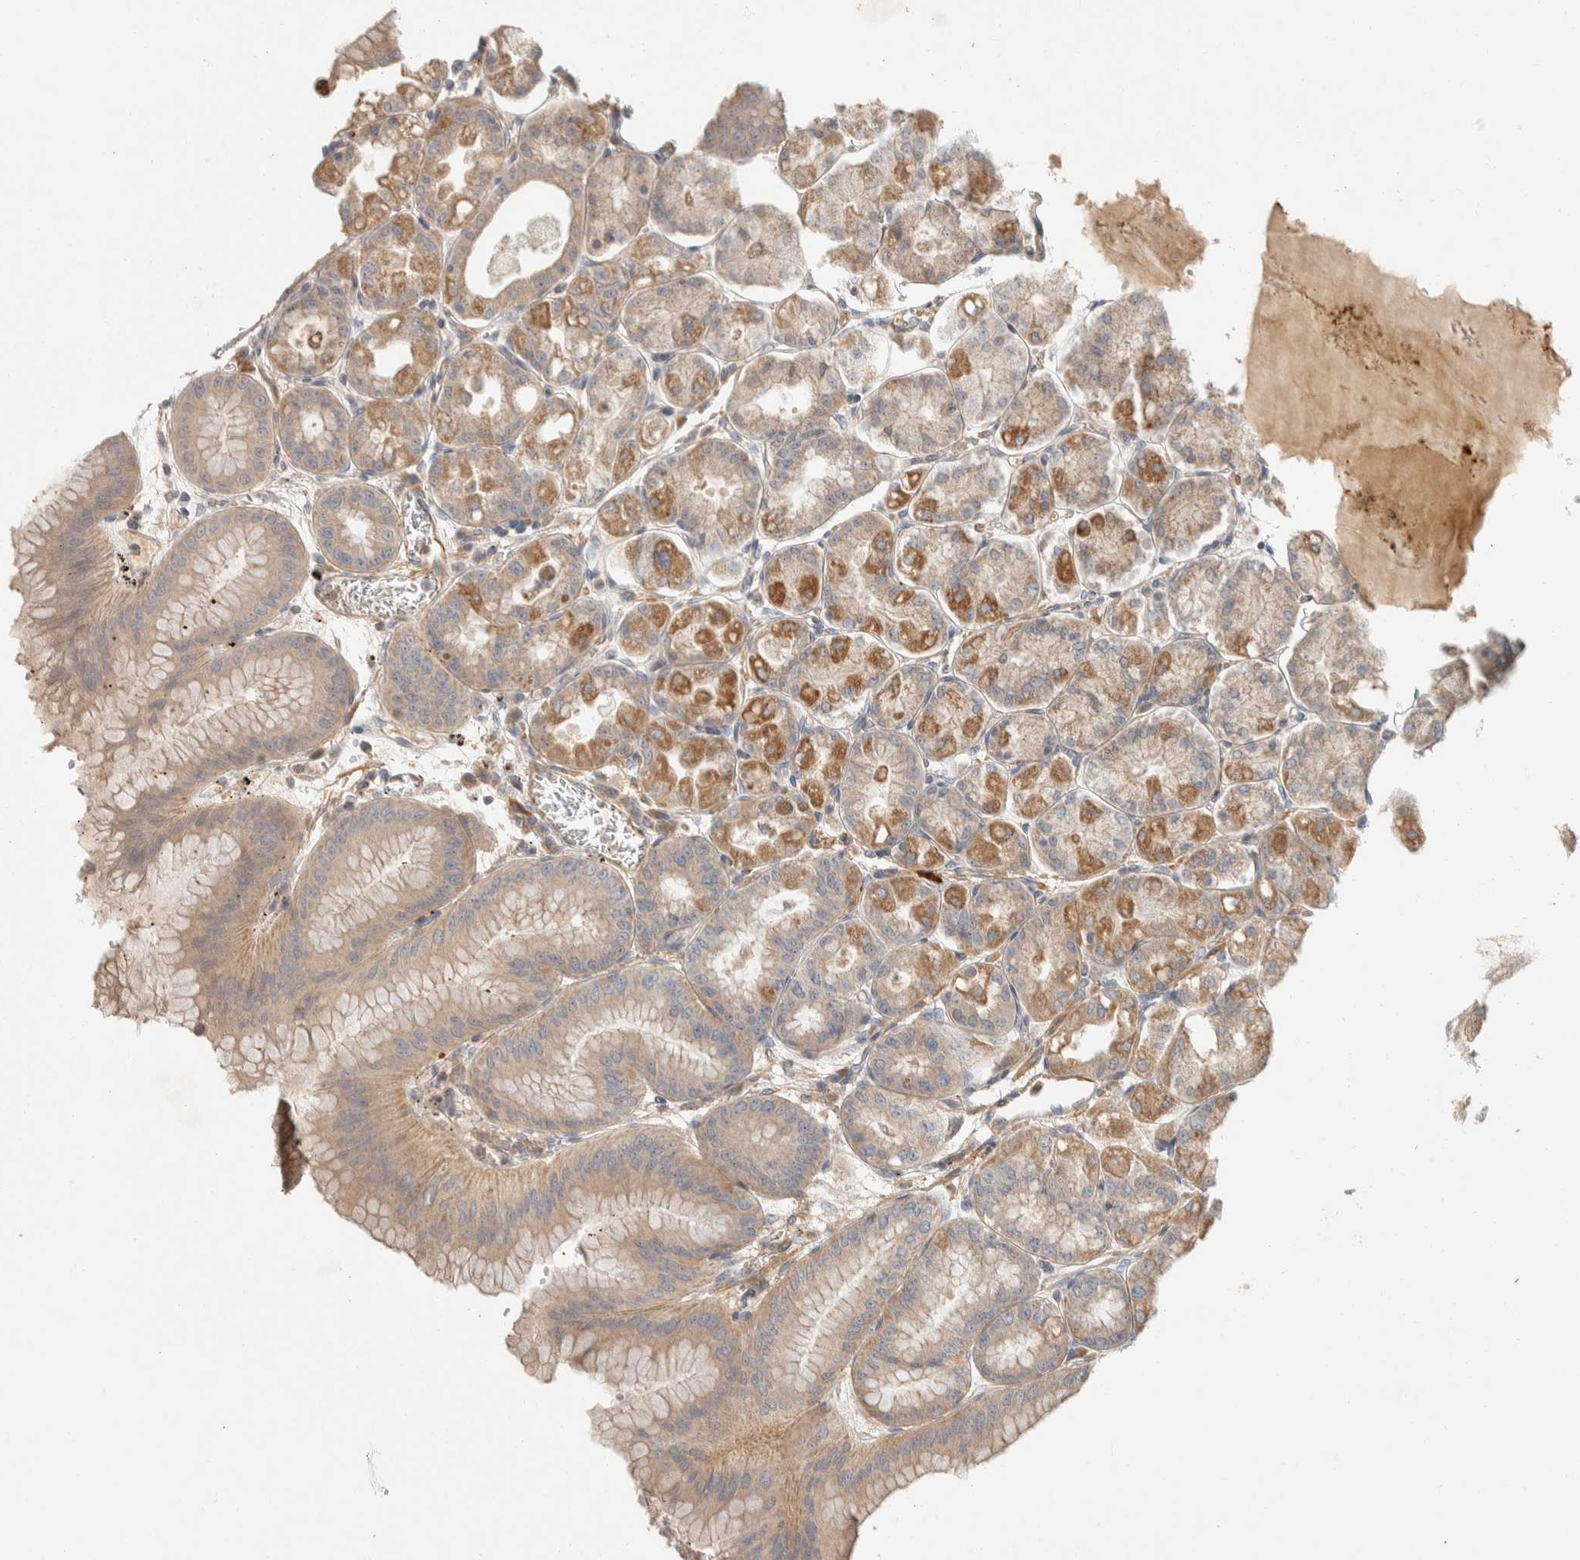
{"staining": {"intensity": "moderate", "quantity": ">75%", "location": "cytoplasmic/membranous"}, "tissue": "stomach", "cell_type": "Glandular cells", "image_type": "normal", "snomed": [{"axis": "morphology", "description": "Normal tissue, NOS"}, {"axis": "topography", "description": "Stomach, lower"}], "caption": "DAB immunohistochemical staining of benign human stomach demonstrates moderate cytoplasmic/membranous protein expression in approximately >75% of glandular cells. The staining was performed using DAB, with brown indicating positive protein expression. Nuclei are stained blue with hematoxylin.", "gene": "KIF9", "patient": {"sex": "male", "age": 71}}